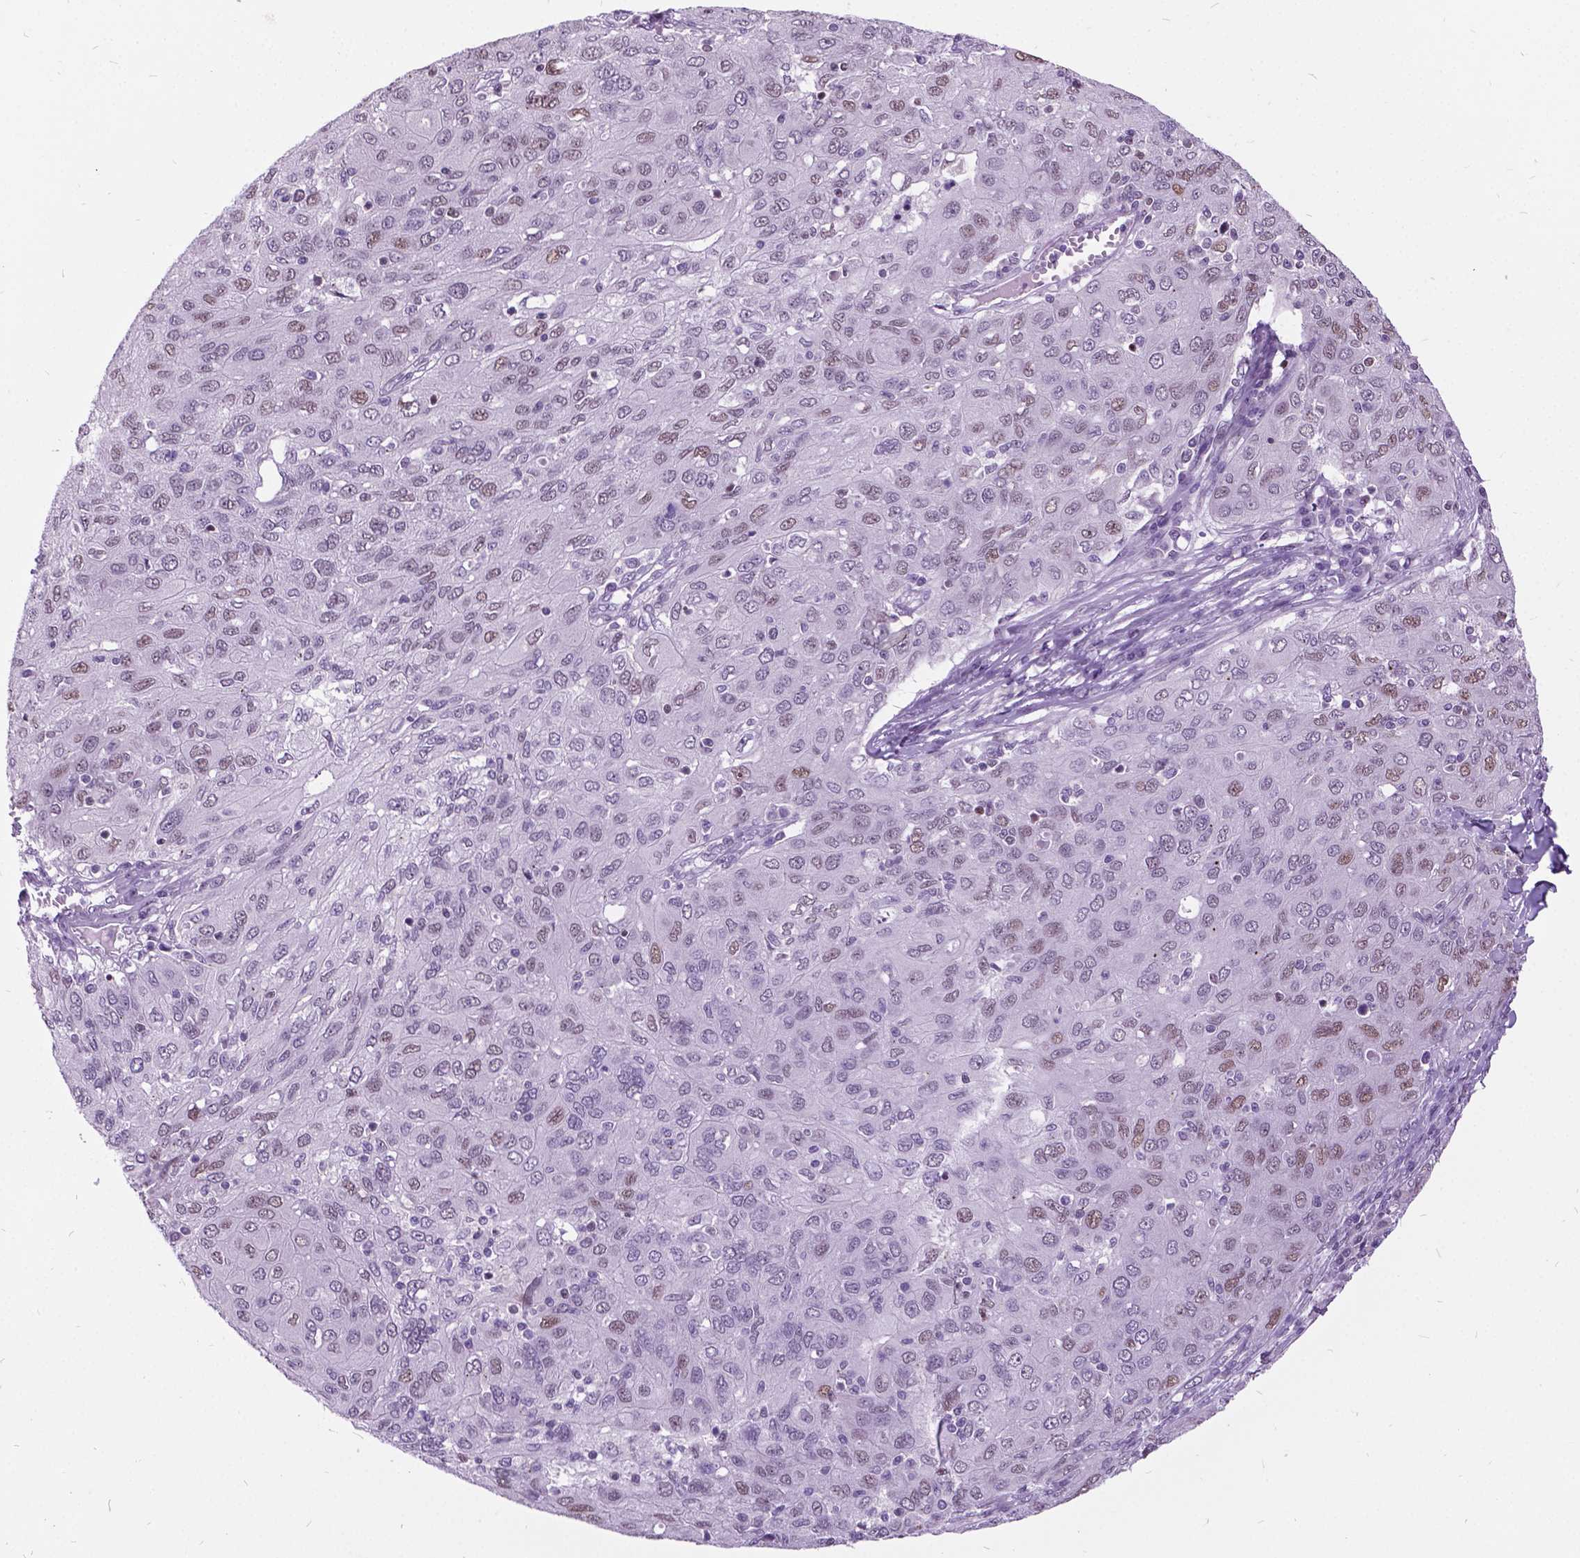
{"staining": {"intensity": "weak", "quantity": "<25%", "location": "nuclear"}, "tissue": "ovarian cancer", "cell_type": "Tumor cells", "image_type": "cancer", "snomed": [{"axis": "morphology", "description": "Carcinoma, endometroid"}, {"axis": "topography", "description": "Ovary"}], "caption": "This is an immunohistochemistry photomicrograph of human ovarian cancer. There is no staining in tumor cells.", "gene": "DPF3", "patient": {"sex": "female", "age": 50}}